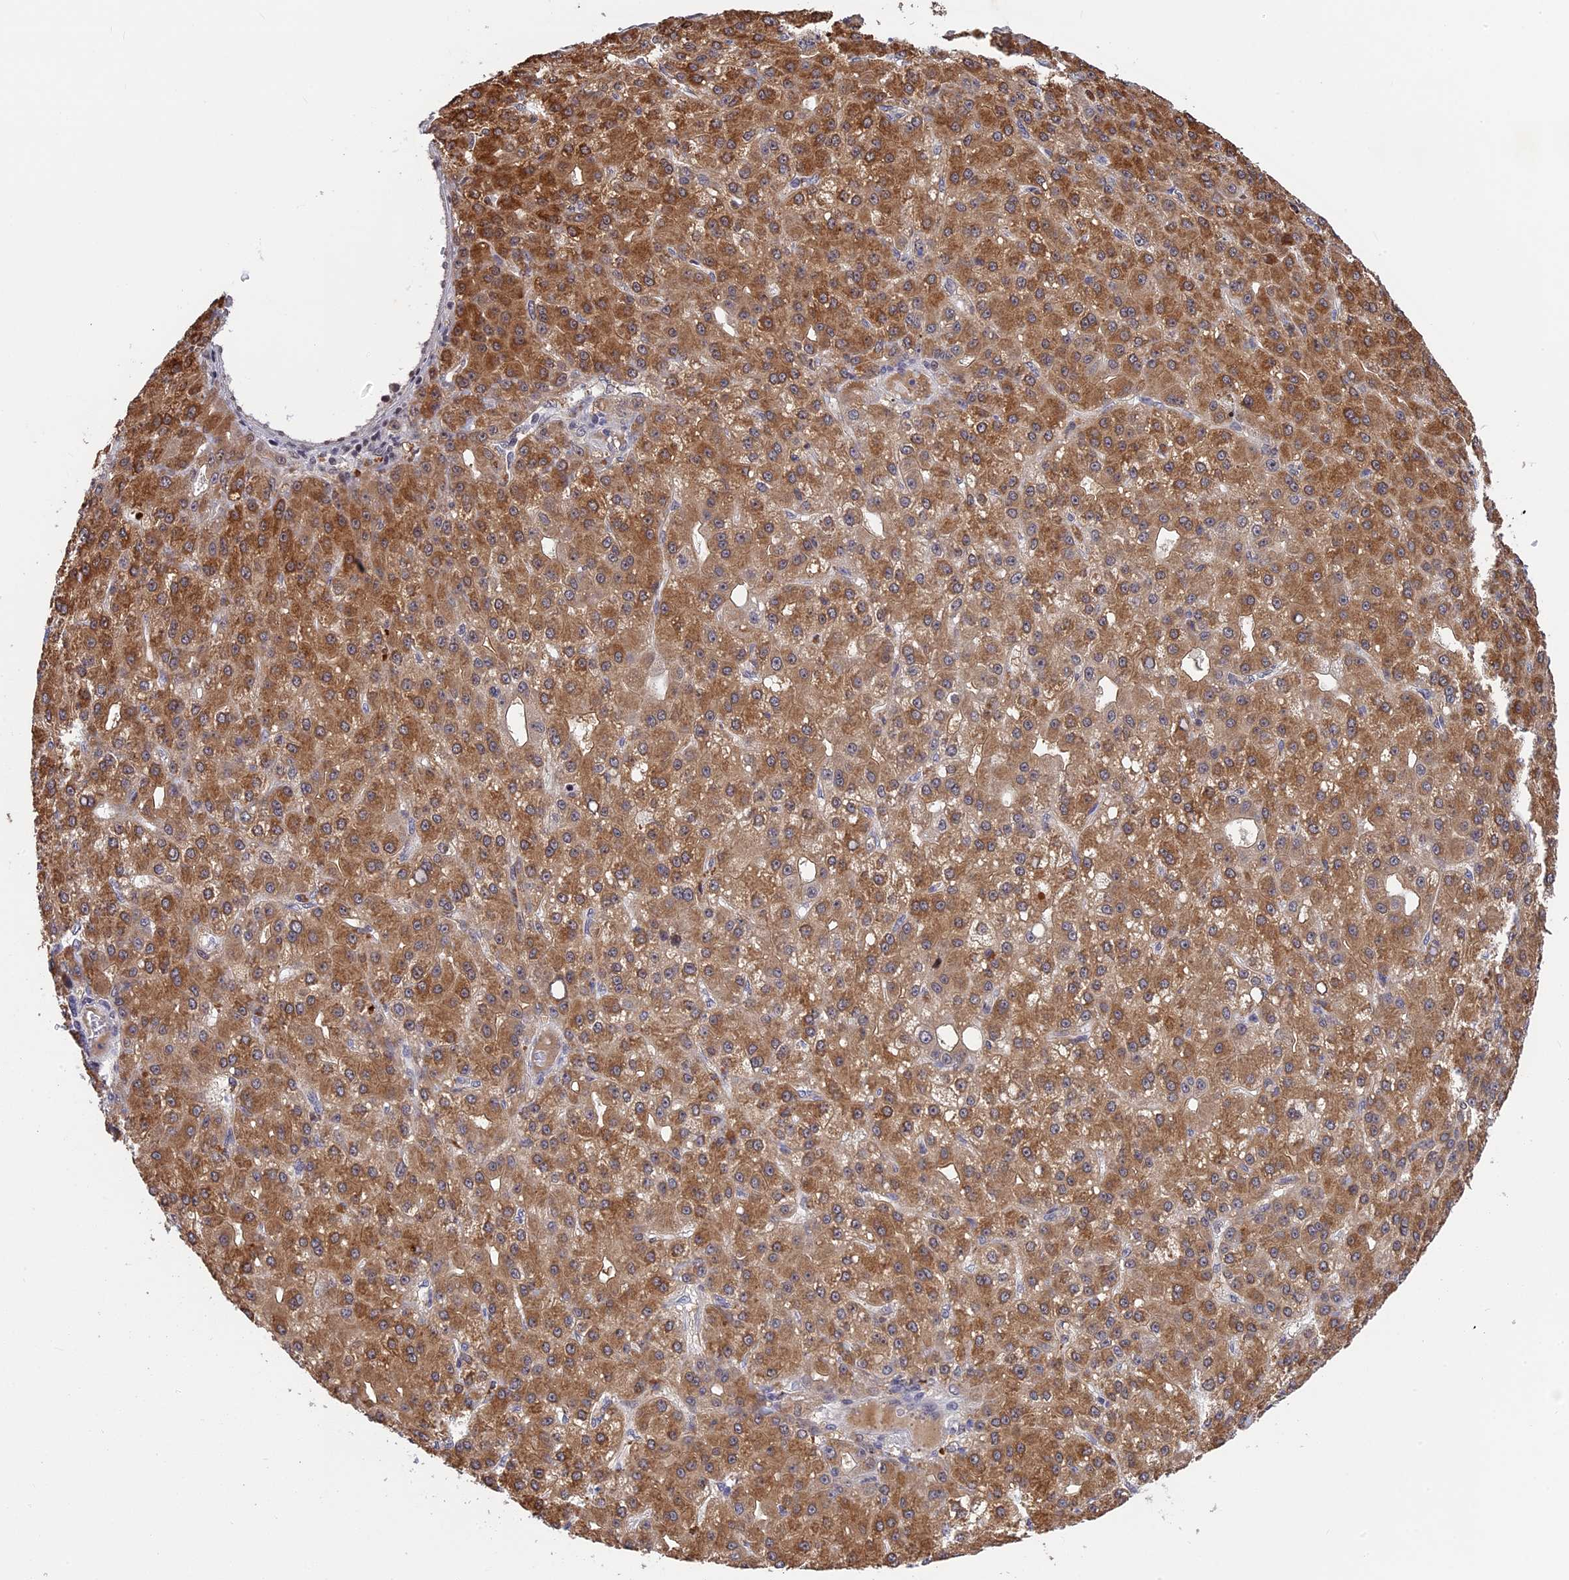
{"staining": {"intensity": "moderate", "quantity": ">75%", "location": "cytoplasmic/membranous"}, "tissue": "liver cancer", "cell_type": "Tumor cells", "image_type": "cancer", "snomed": [{"axis": "morphology", "description": "Carcinoma, Hepatocellular, NOS"}, {"axis": "topography", "description": "Liver"}], "caption": "Human liver hepatocellular carcinoma stained for a protein (brown) demonstrates moderate cytoplasmic/membranous positive positivity in approximately >75% of tumor cells.", "gene": "POLR2C", "patient": {"sex": "male", "age": 67}}